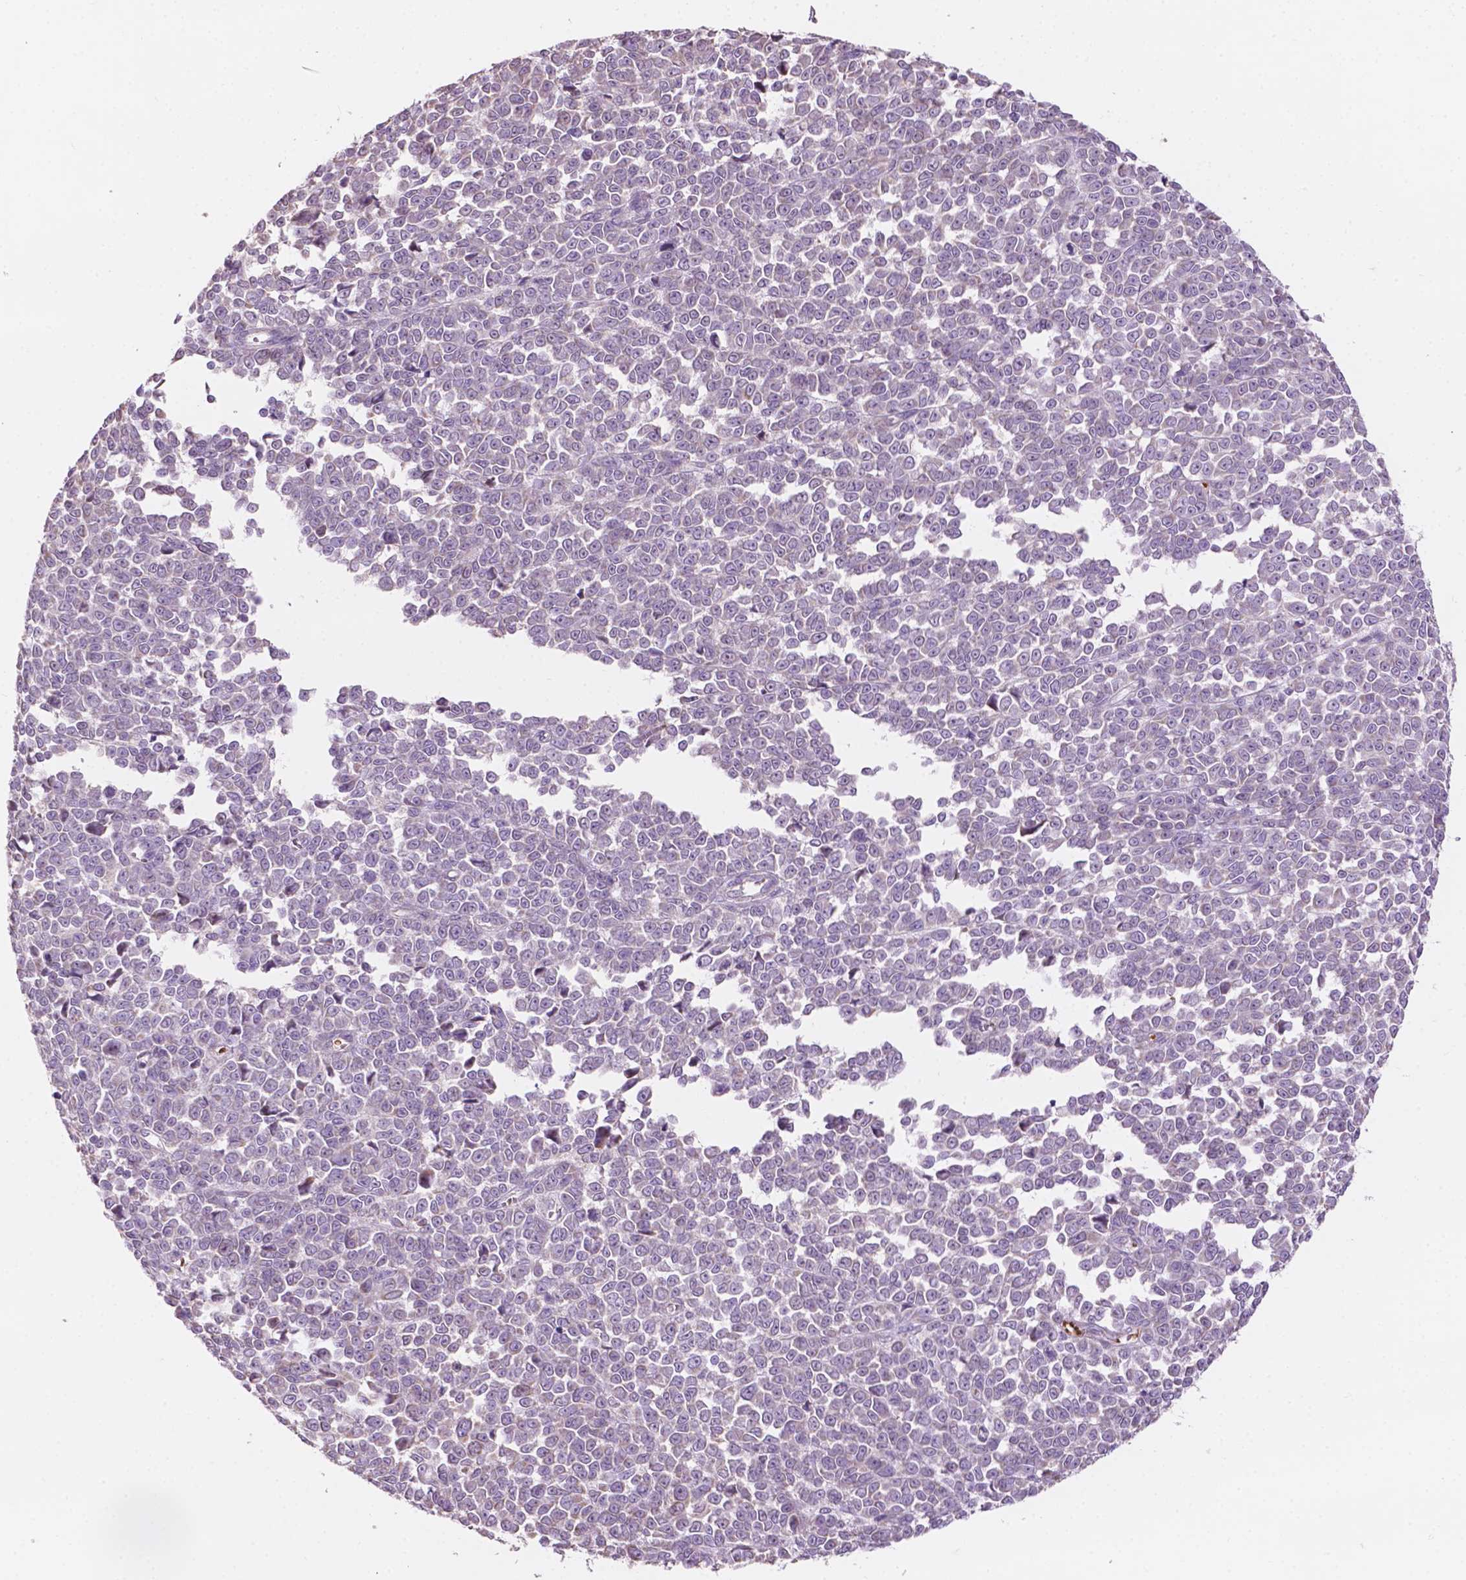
{"staining": {"intensity": "negative", "quantity": "none", "location": "none"}, "tissue": "melanoma", "cell_type": "Tumor cells", "image_type": "cancer", "snomed": [{"axis": "morphology", "description": "Malignant melanoma, NOS"}, {"axis": "topography", "description": "Skin"}], "caption": "Malignant melanoma was stained to show a protein in brown. There is no significant positivity in tumor cells.", "gene": "NDUFS1", "patient": {"sex": "female", "age": 95}}